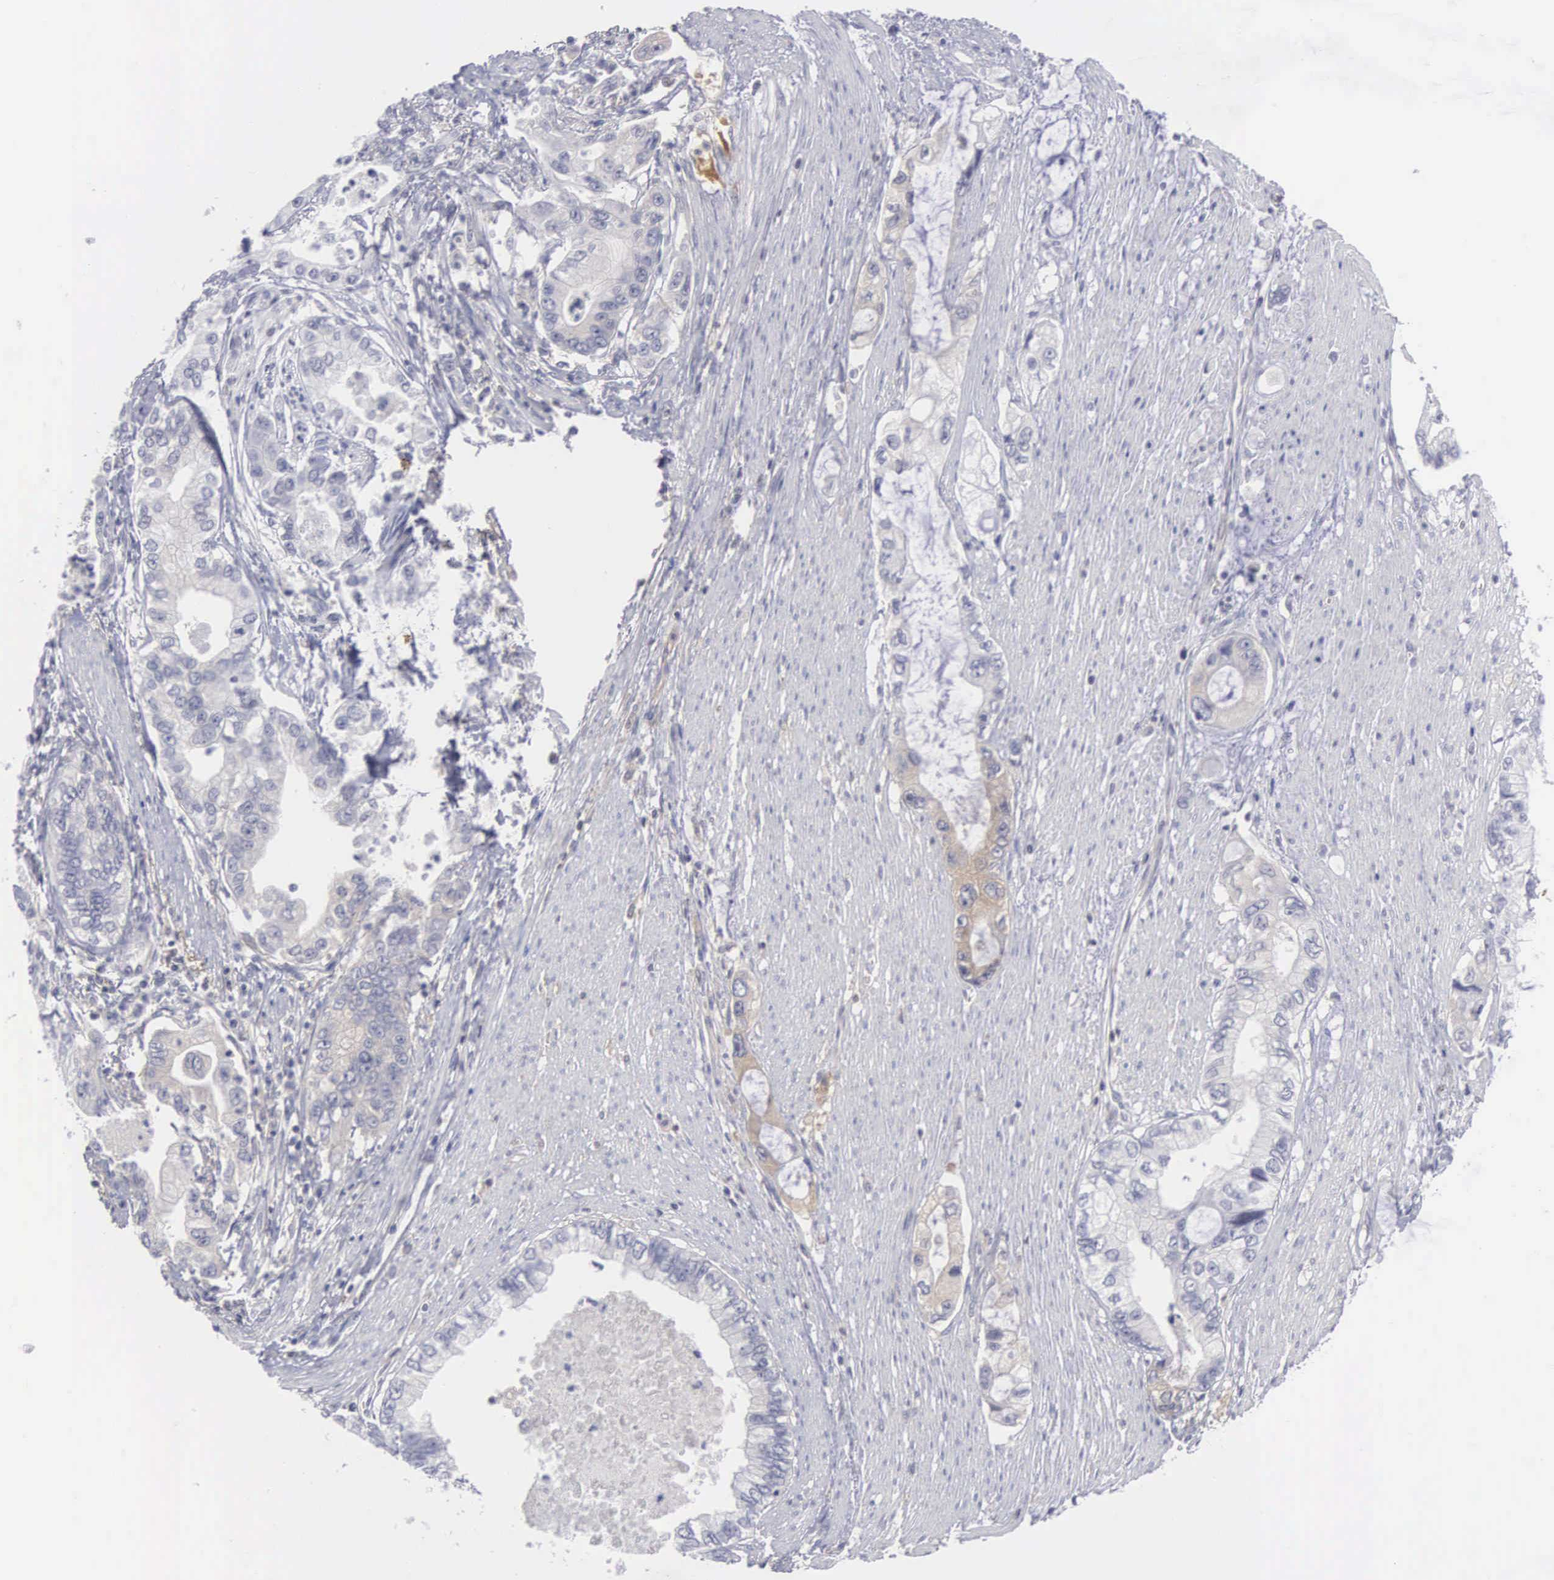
{"staining": {"intensity": "weak", "quantity": "<25%", "location": "cytoplasmic/membranous"}, "tissue": "pancreatic cancer", "cell_type": "Tumor cells", "image_type": "cancer", "snomed": [{"axis": "morphology", "description": "Adenocarcinoma, NOS"}, {"axis": "topography", "description": "Pancreas"}, {"axis": "topography", "description": "Stomach, upper"}], "caption": "Tumor cells show no significant positivity in pancreatic cancer.", "gene": "RBPJ", "patient": {"sex": "male", "age": 77}}